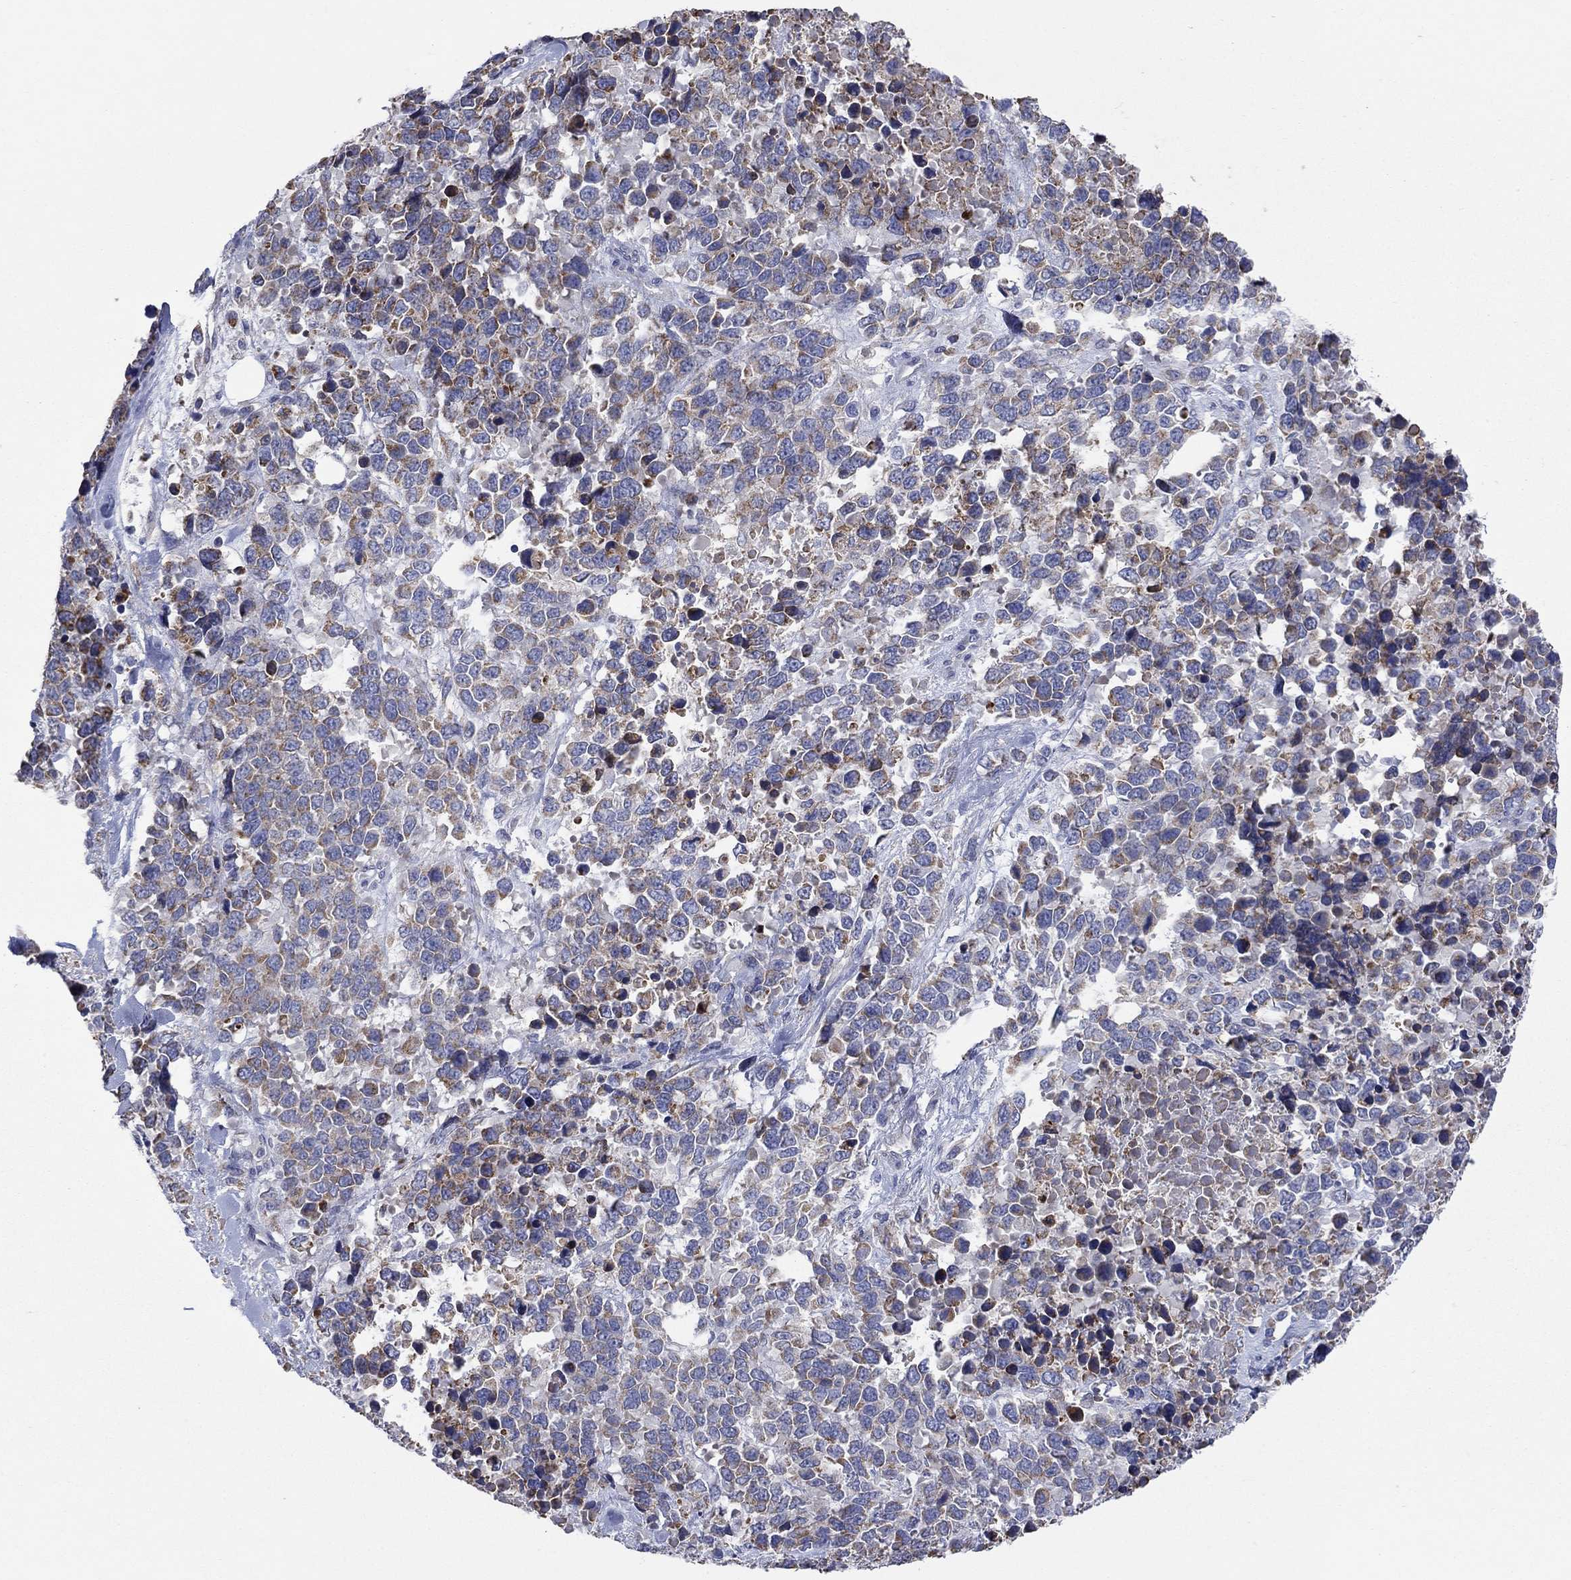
{"staining": {"intensity": "moderate", "quantity": ">75%", "location": "cytoplasmic/membranous"}, "tissue": "melanoma", "cell_type": "Tumor cells", "image_type": "cancer", "snomed": [{"axis": "morphology", "description": "Malignant melanoma, Metastatic site"}, {"axis": "topography", "description": "Skin"}], "caption": "High-magnification brightfield microscopy of malignant melanoma (metastatic site) stained with DAB (3,3'-diaminobenzidine) (brown) and counterstained with hematoxylin (blue). tumor cells exhibit moderate cytoplasmic/membranous staining is appreciated in about>75% of cells.", "gene": "CLVS1", "patient": {"sex": "male", "age": 84}}